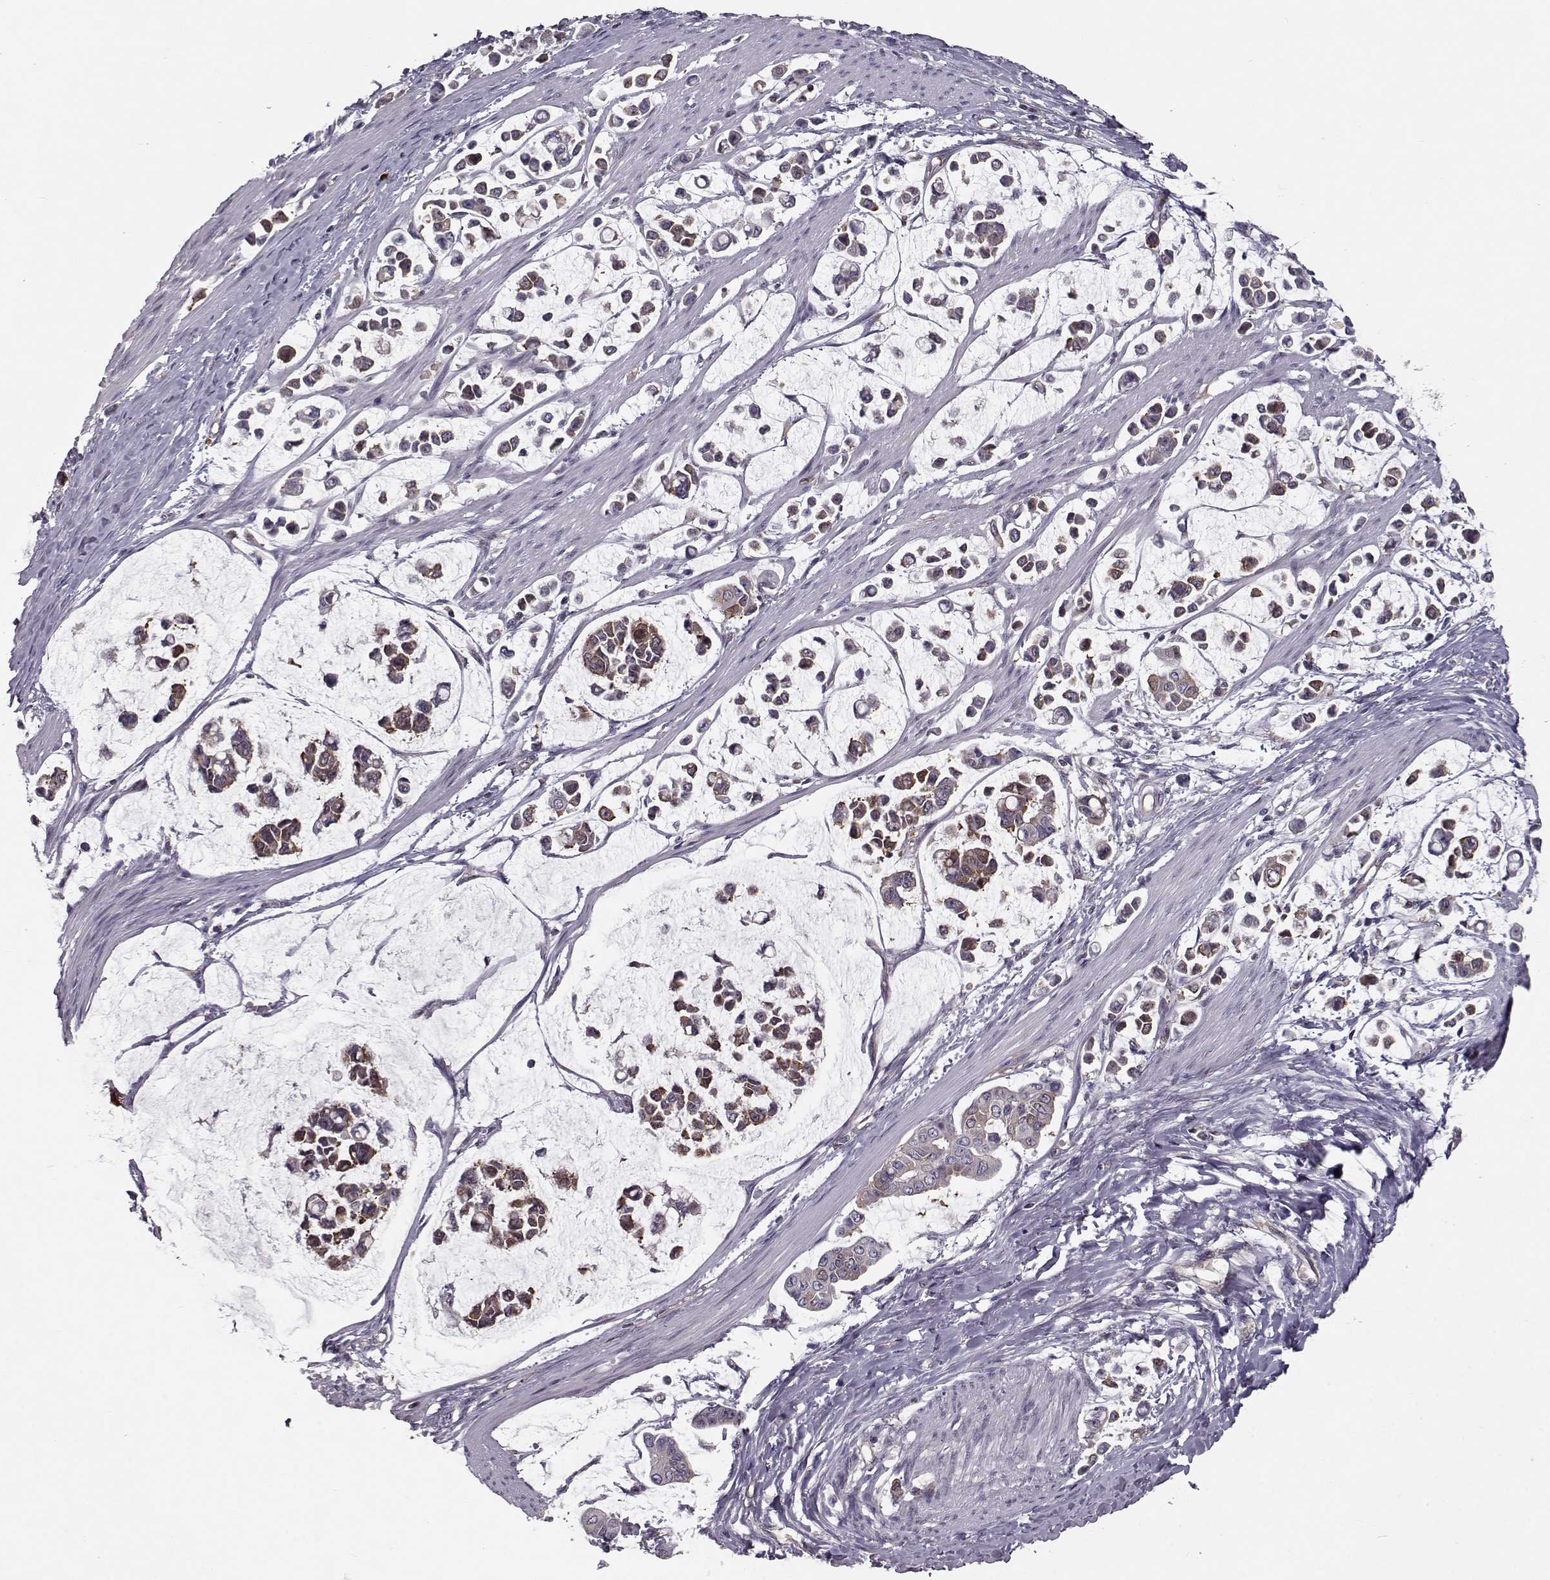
{"staining": {"intensity": "strong", "quantity": "25%-75%", "location": "cytoplasmic/membranous"}, "tissue": "stomach cancer", "cell_type": "Tumor cells", "image_type": "cancer", "snomed": [{"axis": "morphology", "description": "Adenocarcinoma, NOS"}, {"axis": "topography", "description": "Stomach"}], "caption": "Stomach adenocarcinoma tissue exhibits strong cytoplasmic/membranous expression in approximately 25%-75% of tumor cells, visualized by immunohistochemistry.", "gene": "RANBP1", "patient": {"sex": "male", "age": 82}}